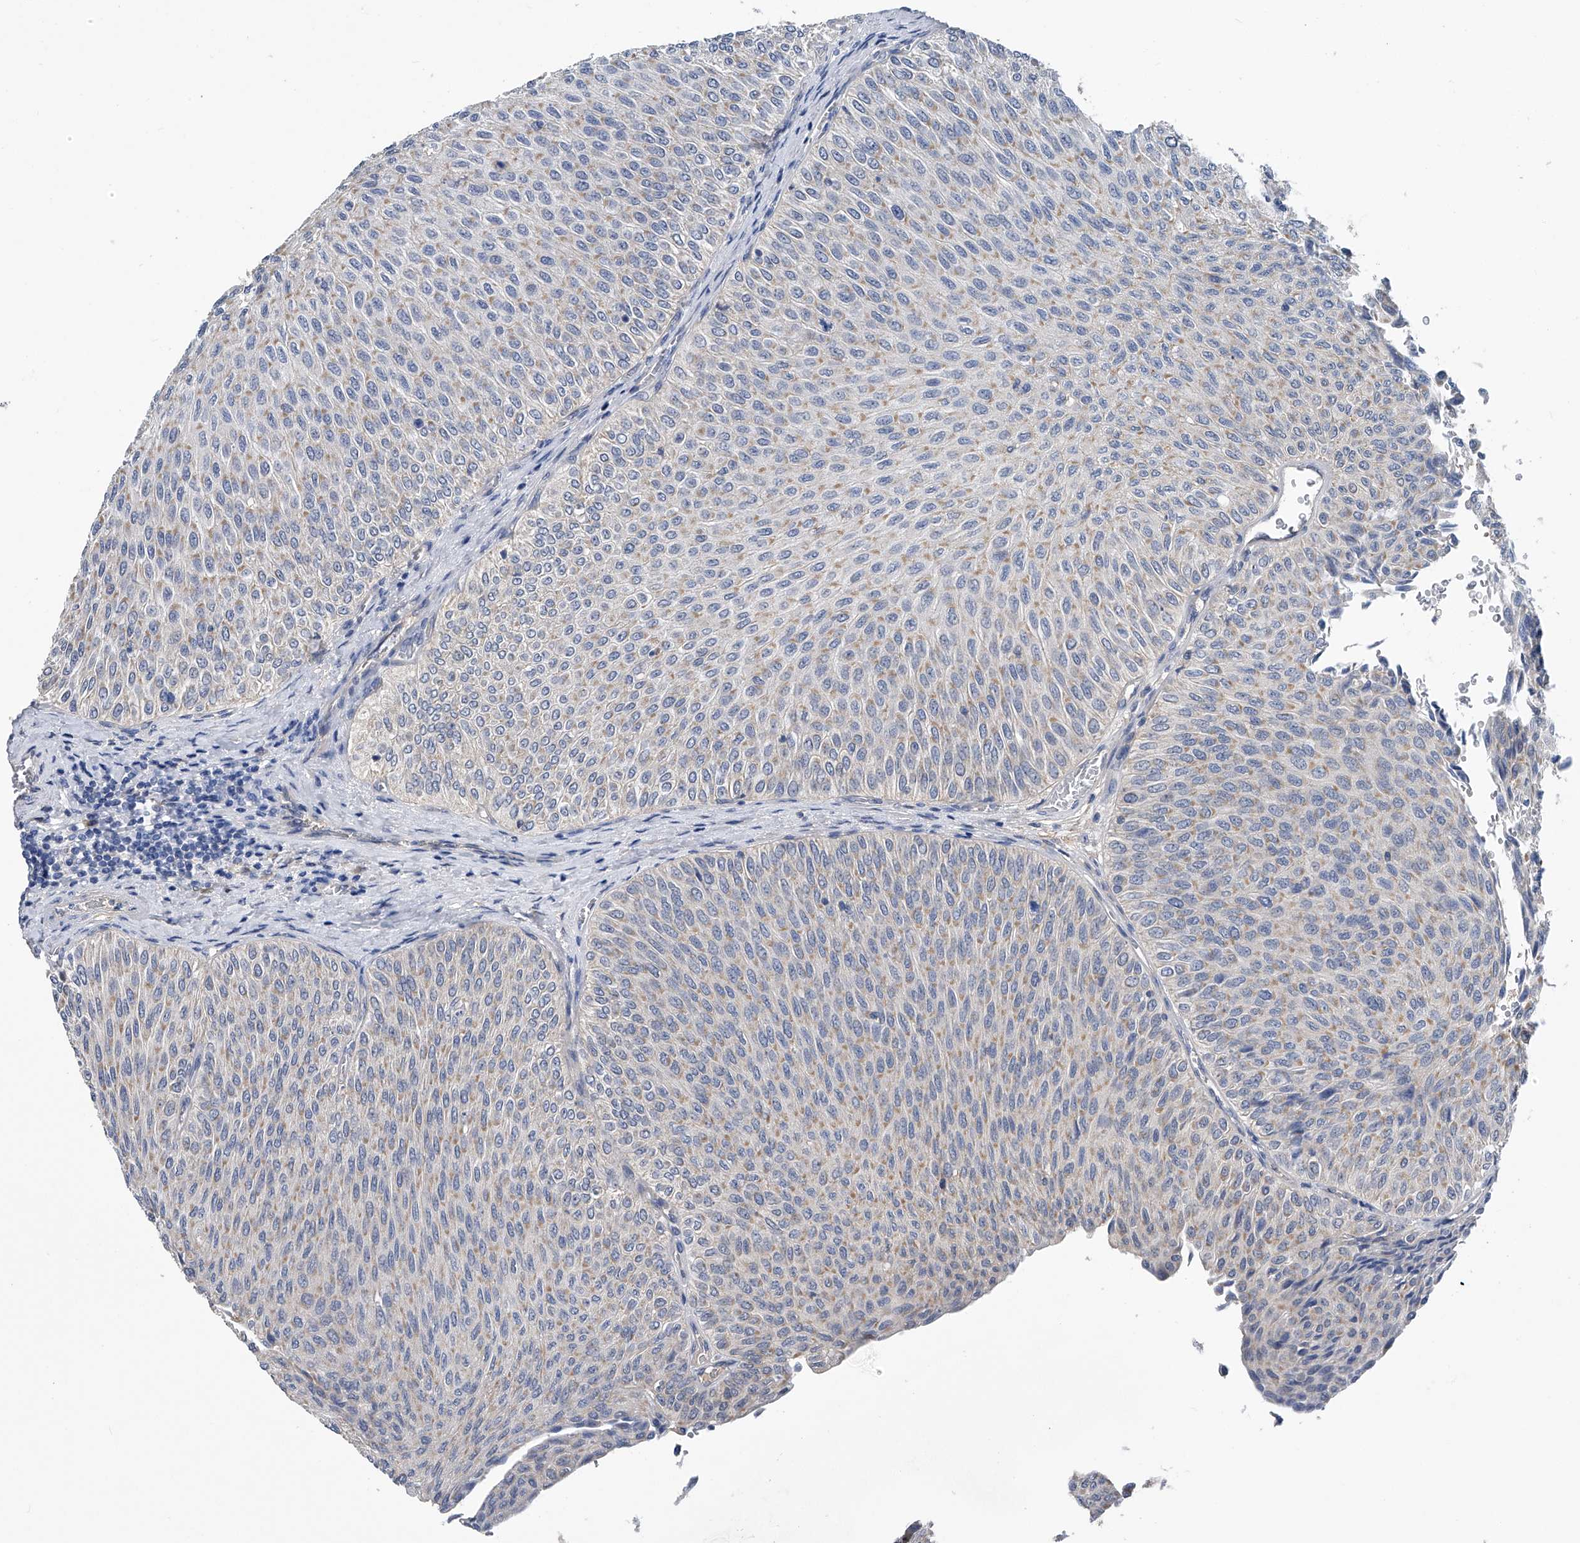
{"staining": {"intensity": "weak", "quantity": "<25%", "location": "cytoplasmic/membranous"}, "tissue": "urothelial cancer", "cell_type": "Tumor cells", "image_type": "cancer", "snomed": [{"axis": "morphology", "description": "Urothelial carcinoma, Low grade"}, {"axis": "topography", "description": "Urinary bladder"}], "caption": "Immunohistochemistry (IHC) image of neoplastic tissue: human urothelial cancer stained with DAB demonstrates no significant protein positivity in tumor cells. (Immunohistochemistry (IHC), brightfield microscopy, high magnification).", "gene": "PGM3", "patient": {"sex": "male", "age": 78}}